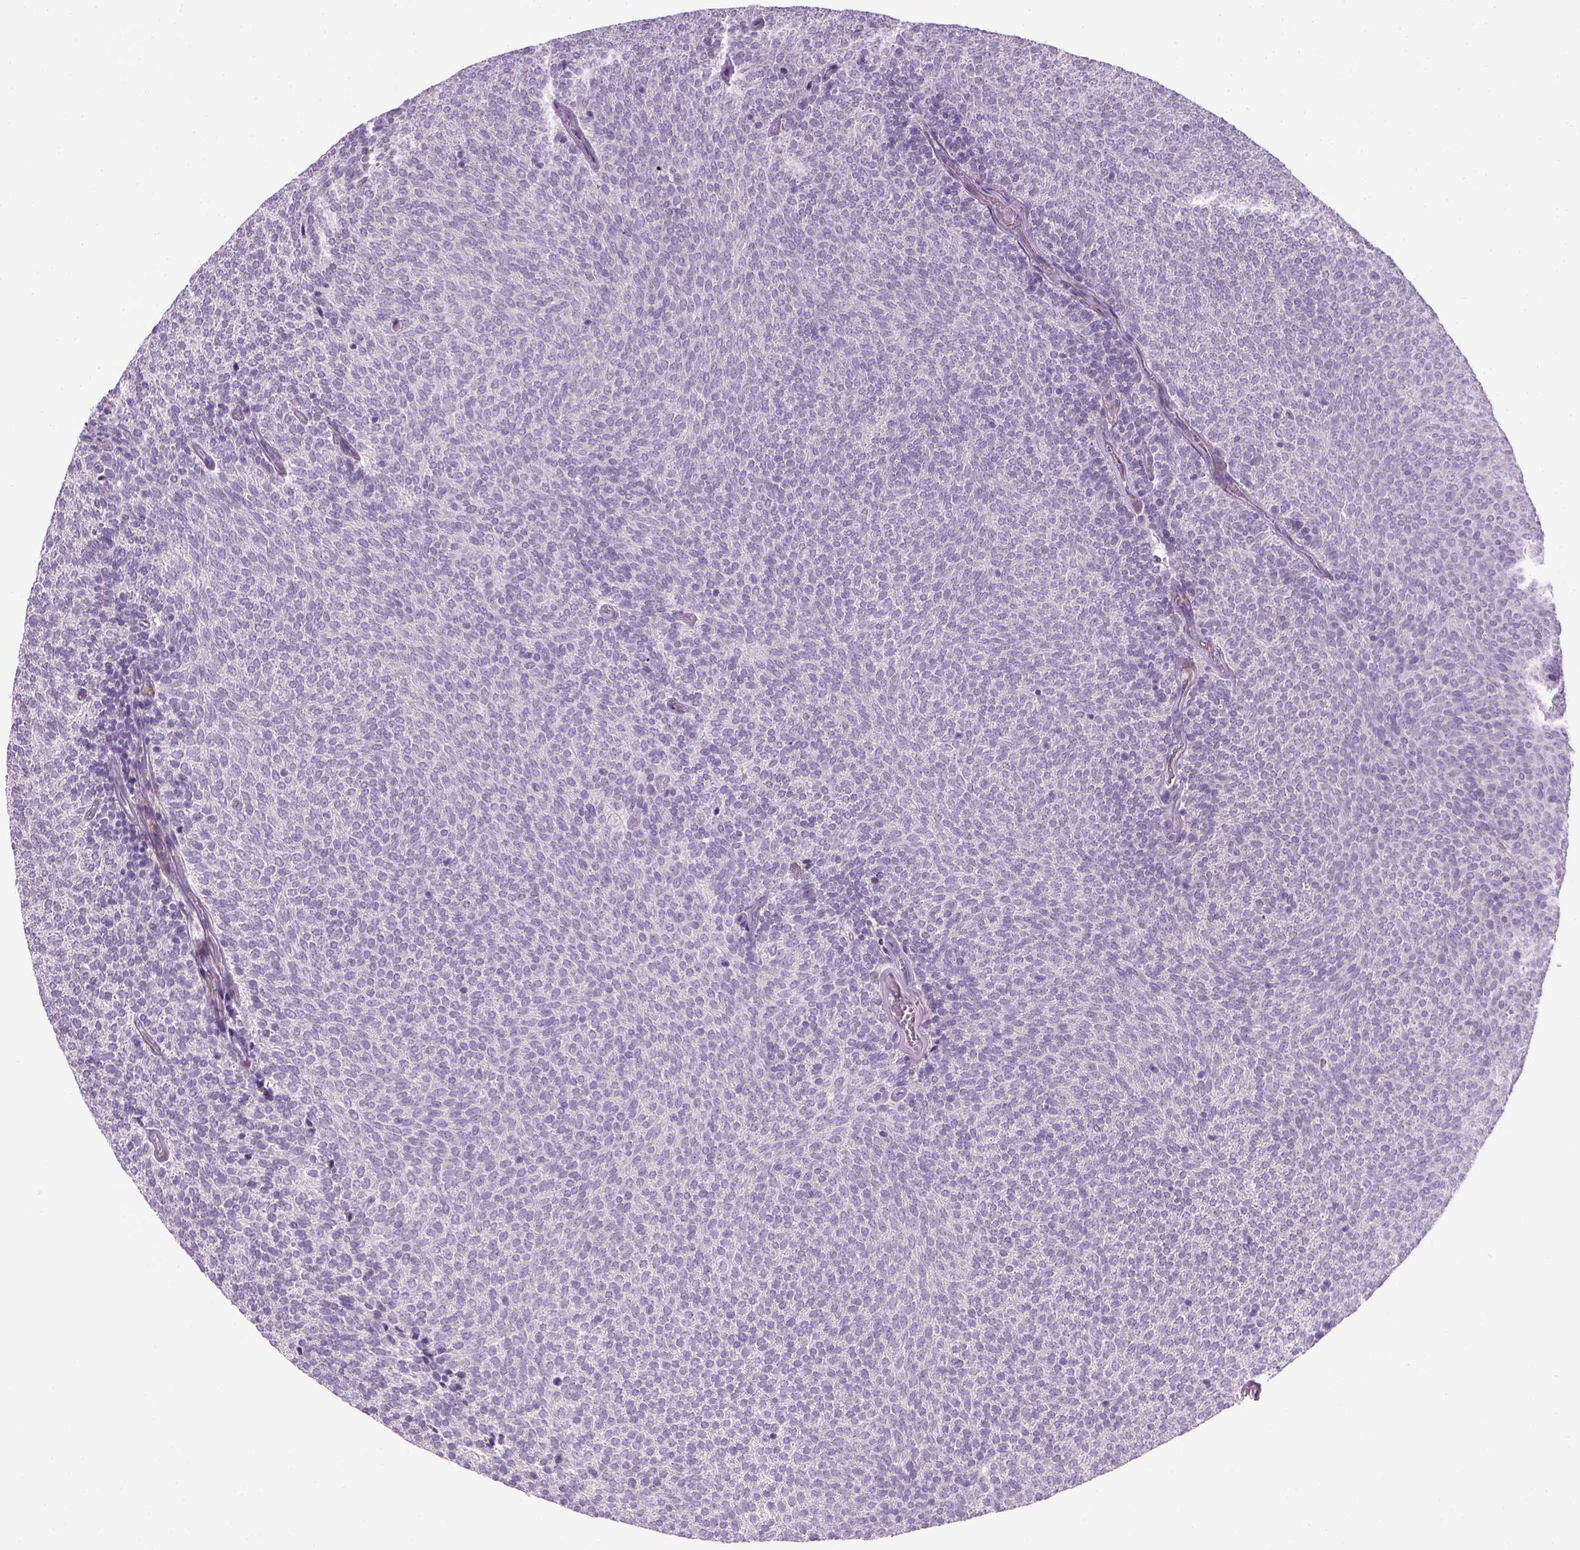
{"staining": {"intensity": "negative", "quantity": "none", "location": "none"}, "tissue": "urothelial cancer", "cell_type": "Tumor cells", "image_type": "cancer", "snomed": [{"axis": "morphology", "description": "Urothelial carcinoma, Low grade"}, {"axis": "topography", "description": "Urinary bladder"}], "caption": "Tumor cells are negative for protein expression in human urothelial cancer. (Stains: DAB (3,3'-diaminobenzidine) immunohistochemistry with hematoxylin counter stain, Microscopy: brightfield microscopy at high magnification).", "gene": "FAM161A", "patient": {"sex": "male", "age": 77}}